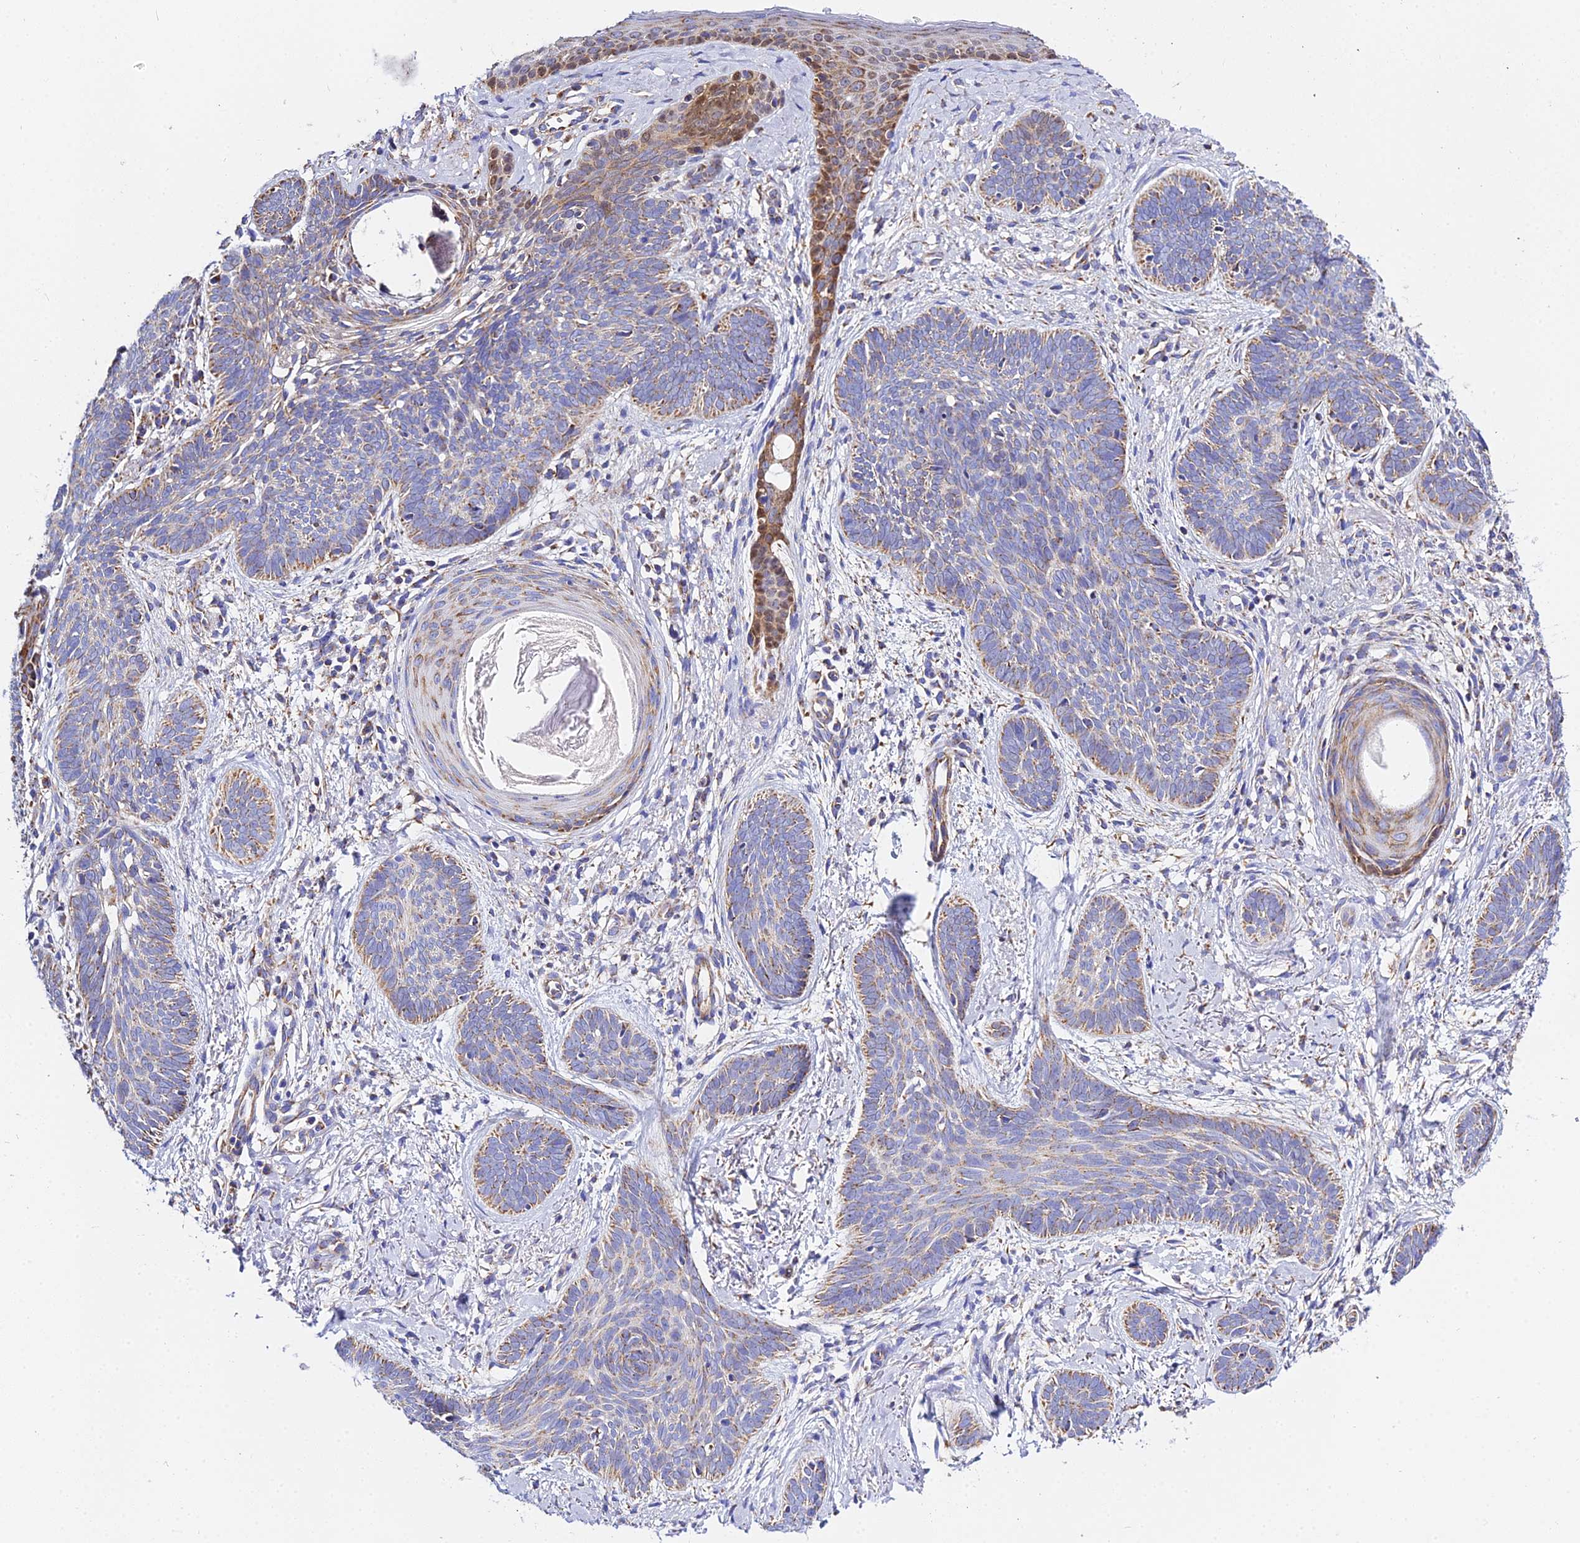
{"staining": {"intensity": "moderate", "quantity": "<25%", "location": "cytoplasmic/membranous"}, "tissue": "skin cancer", "cell_type": "Tumor cells", "image_type": "cancer", "snomed": [{"axis": "morphology", "description": "Basal cell carcinoma"}, {"axis": "topography", "description": "Skin"}], "caption": "Basal cell carcinoma (skin) stained with DAB IHC exhibits low levels of moderate cytoplasmic/membranous positivity in approximately <25% of tumor cells.", "gene": "ZNF573", "patient": {"sex": "female", "age": 81}}